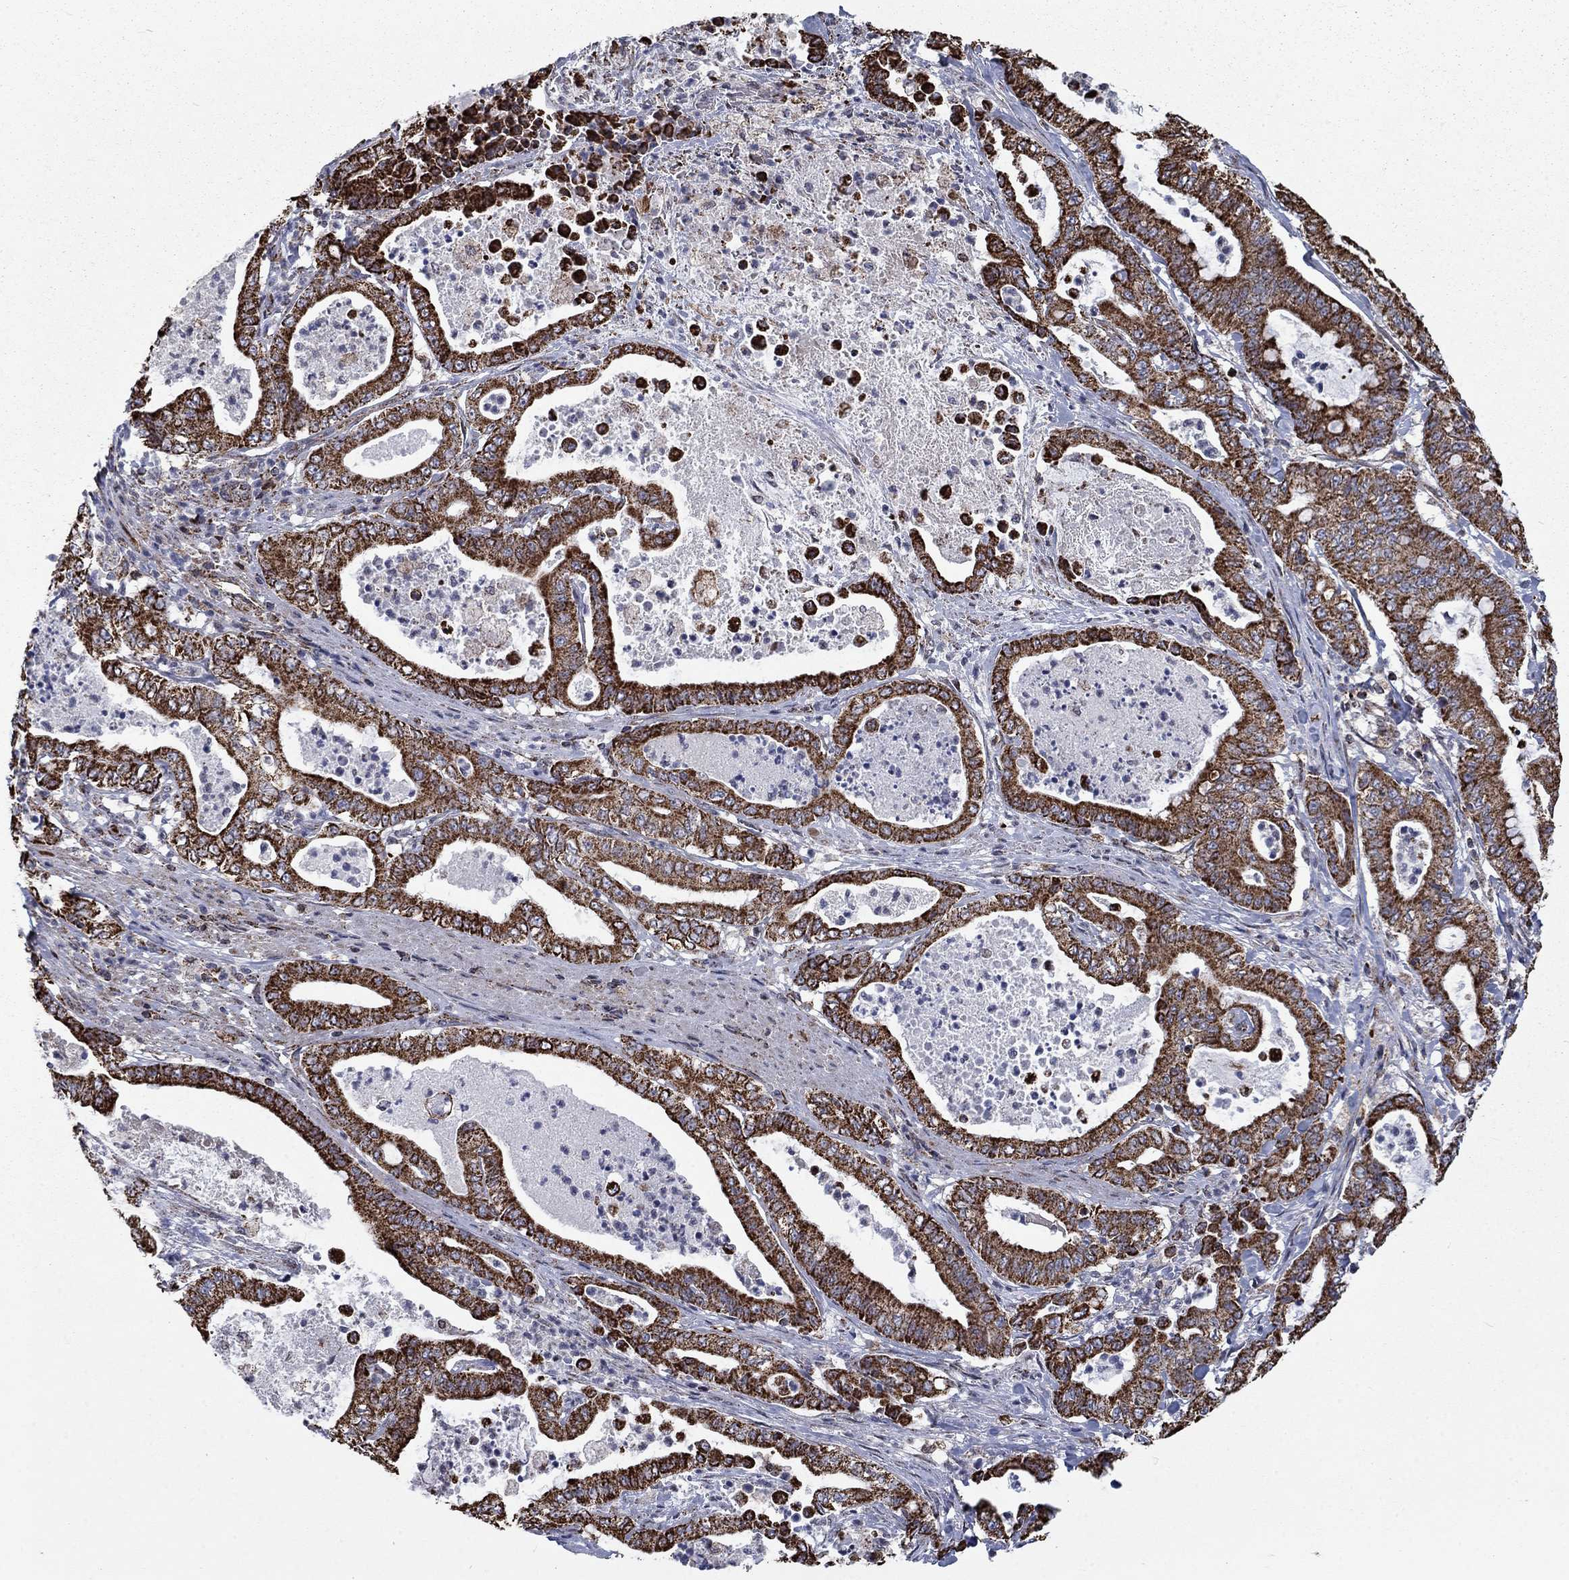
{"staining": {"intensity": "strong", "quantity": ">75%", "location": "cytoplasmic/membranous"}, "tissue": "pancreatic cancer", "cell_type": "Tumor cells", "image_type": "cancer", "snomed": [{"axis": "morphology", "description": "Adenocarcinoma, NOS"}, {"axis": "topography", "description": "Pancreas"}], "caption": "Immunohistochemistry (IHC) of human pancreatic cancer shows high levels of strong cytoplasmic/membranous staining in approximately >75% of tumor cells. (DAB (3,3'-diaminobenzidine) IHC, brown staining for protein, blue staining for nuclei).", "gene": "MOAP1", "patient": {"sex": "male", "age": 71}}